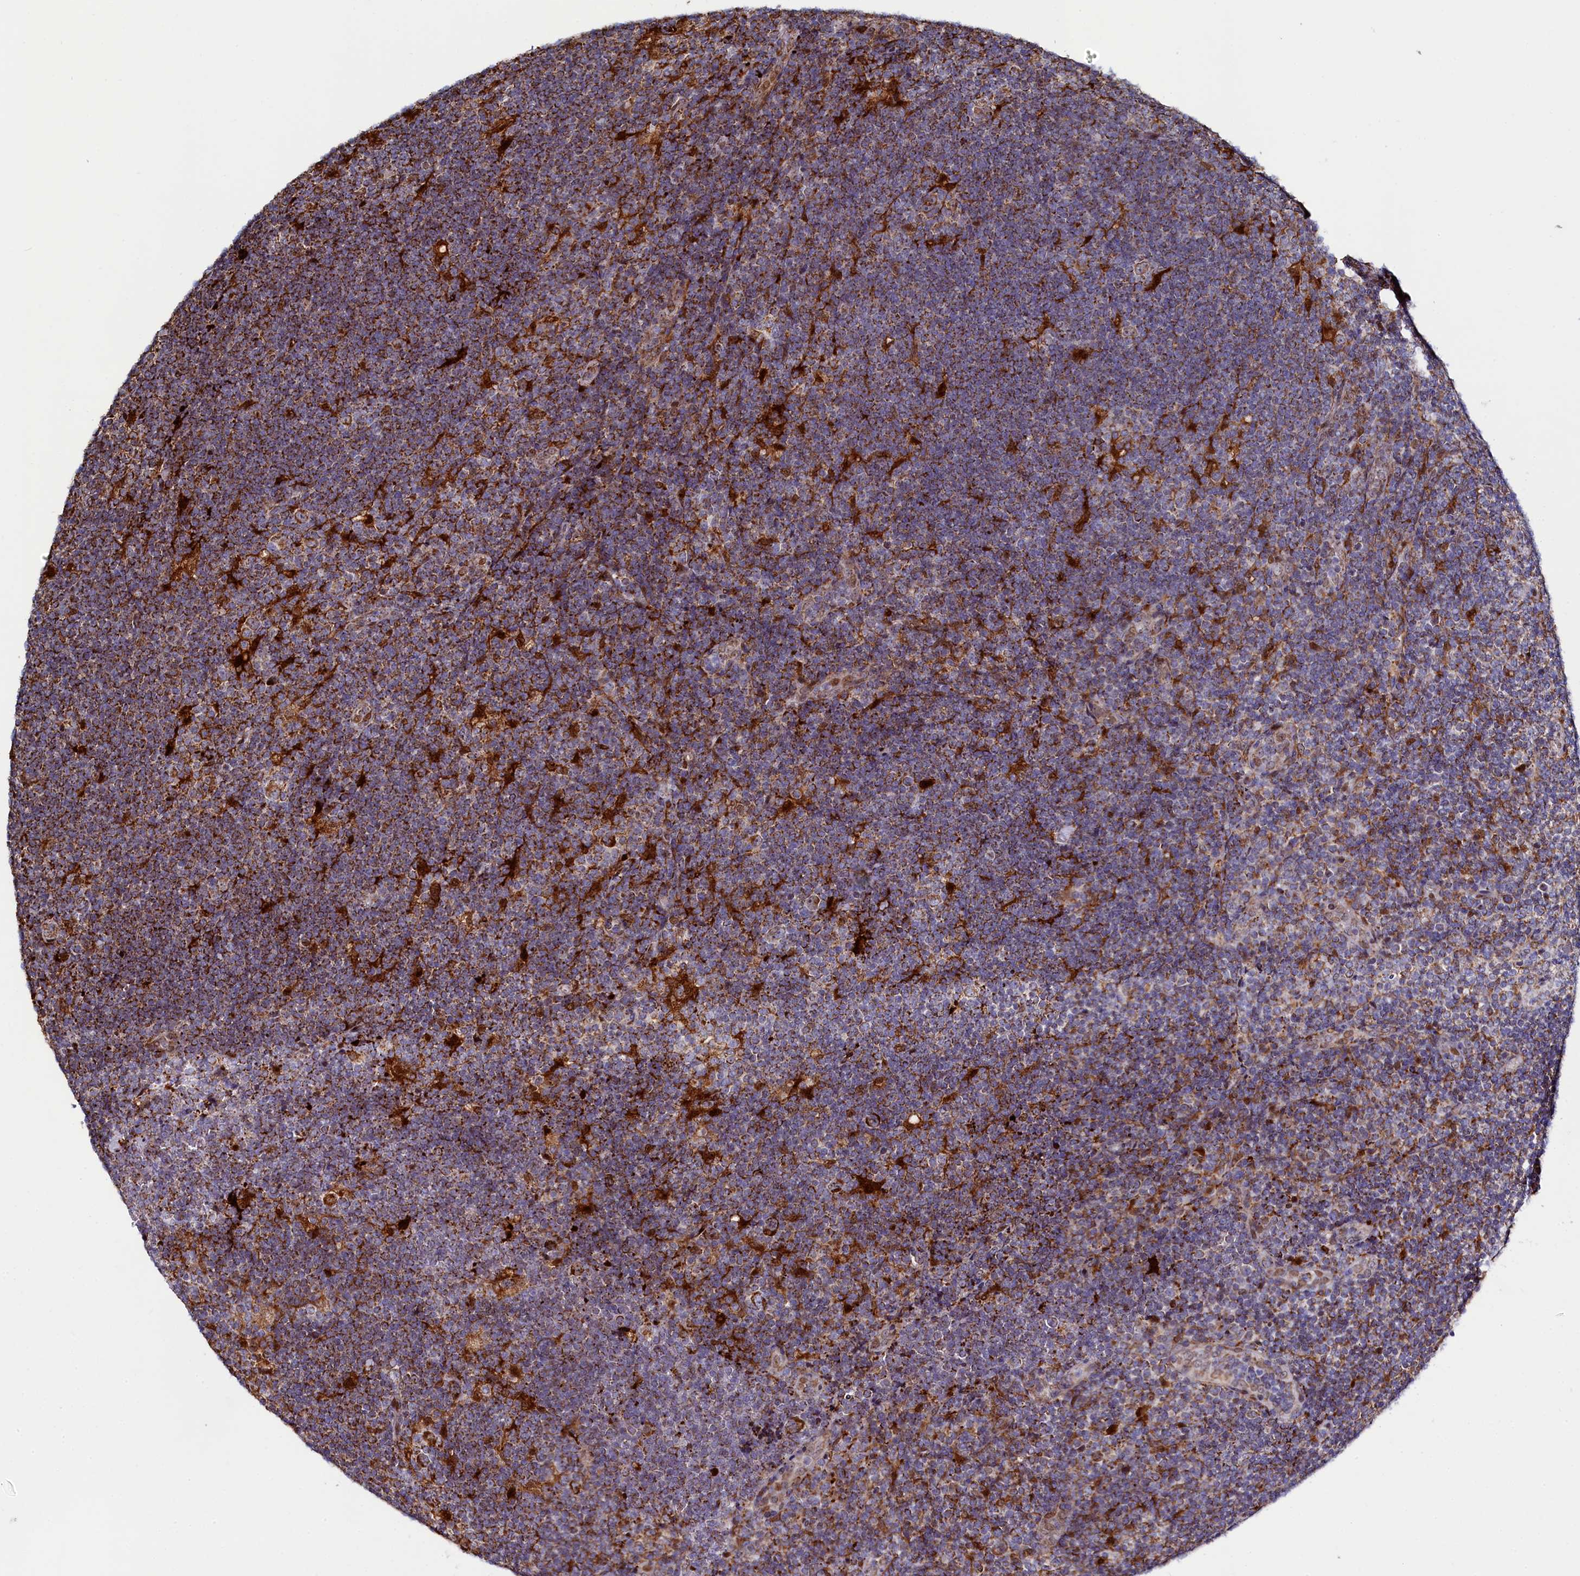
{"staining": {"intensity": "moderate", "quantity": ">75%", "location": "cytoplasmic/membranous"}, "tissue": "lymphoma", "cell_type": "Tumor cells", "image_type": "cancer", "snomed": [{"axis": "morphology", "description": "Hodgkin's disease, NOS"}, {"axis": "topography", "description": "Lymph node"}], "caption": "Human Hodgkin's disease stained for a protein (brown) reveals moderate cytoplasmic/membranous positive positivity in about >75% of tumor cells.", "gene": "HDGFL3", "patient": {"sex": "female", "age": 57}}